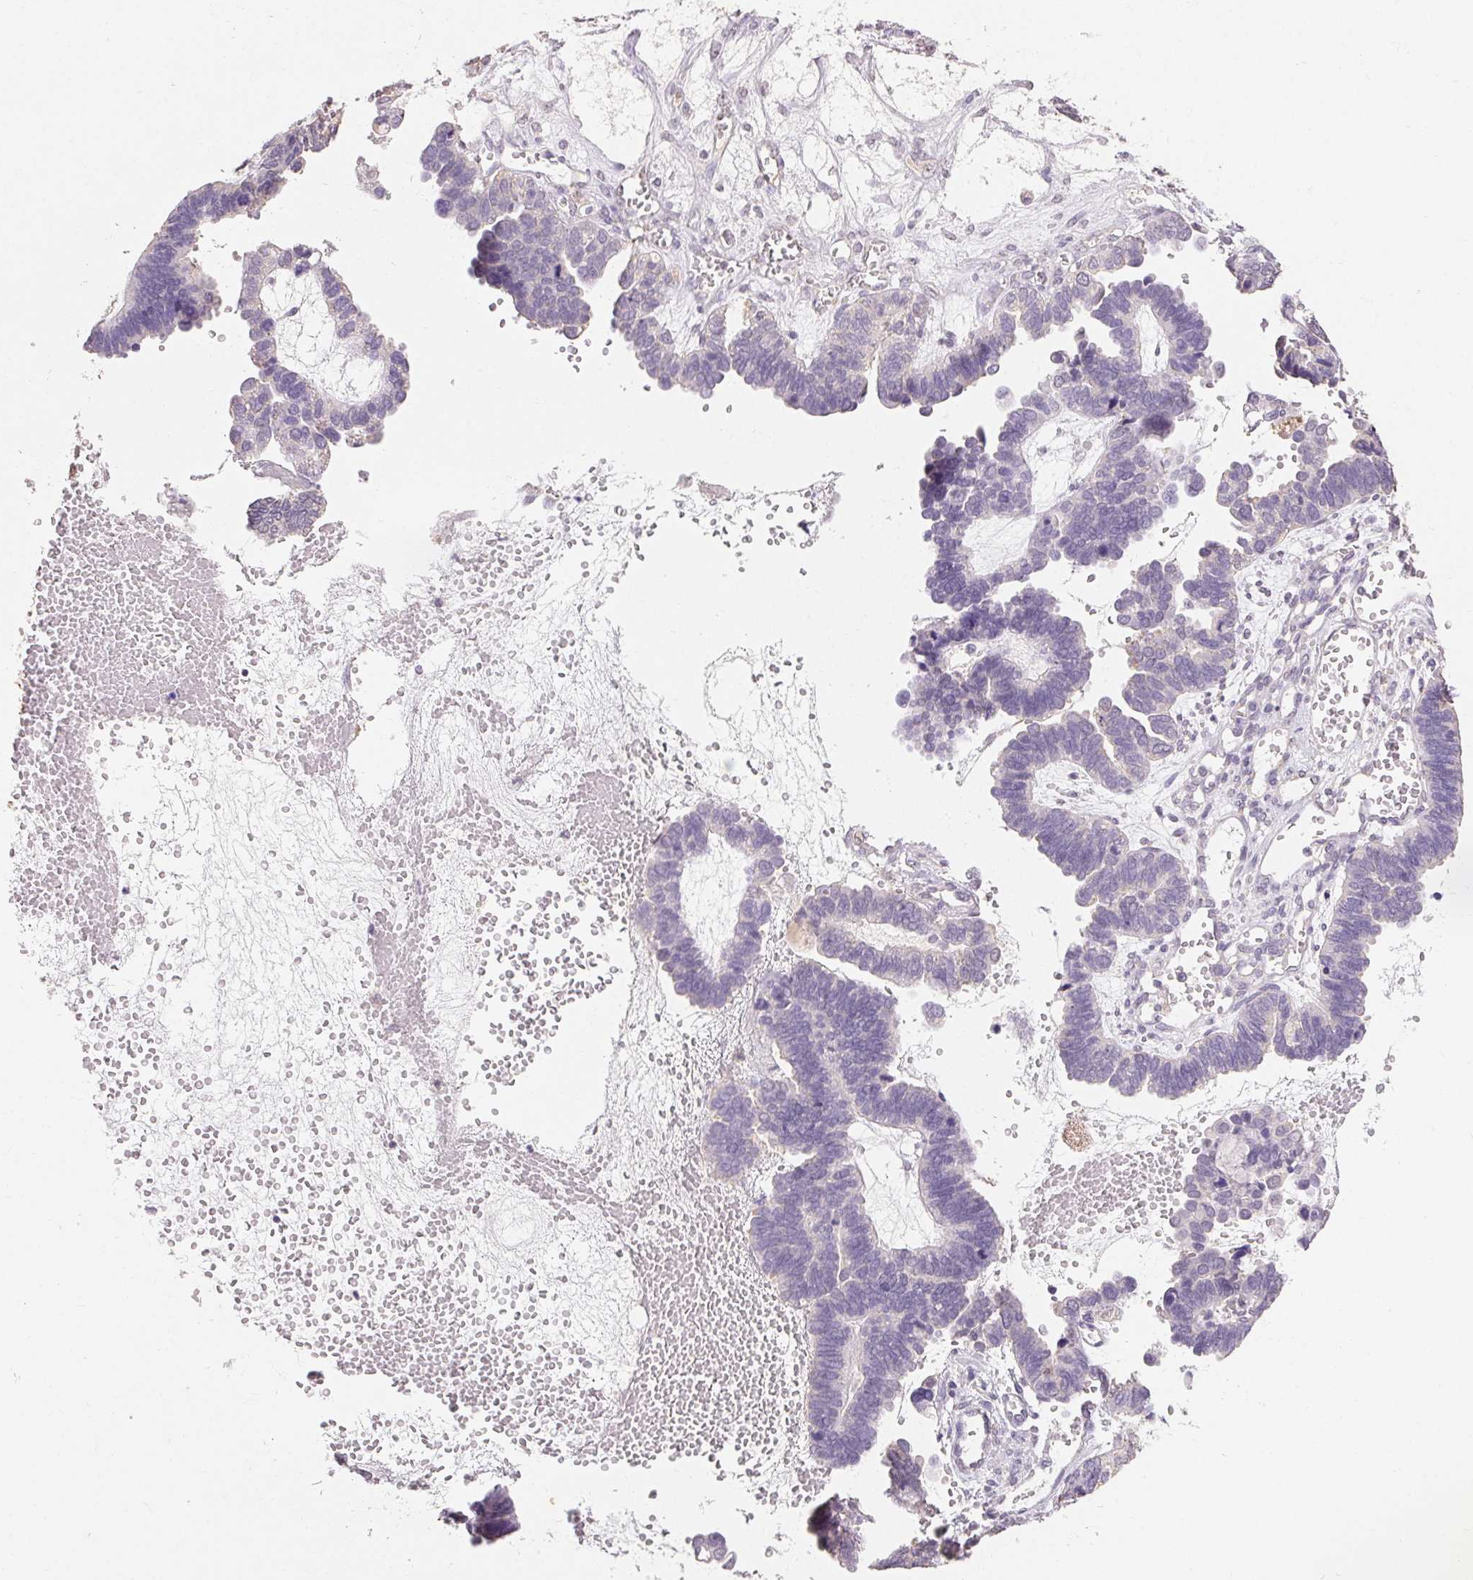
{"staining": {"intensity": "negative", "quantity": "none", "location": "none"}, "tissue": "ovarian cancer", "cell_type": "Tumor cells", "image_type": "cancer", "snomed": [{"axis": "morphology", "description": "Cystadenocarcinoma, serous, NOS"}, {"axis": "topography", "description": "Ovary"}], "caption": "Tumor cells show no significant positivity in ovarian cancer (serous cystadenocarcinoma). The staining is performed using DAB (3,3'-diaminobenzidine) brown chromogen with nuclei counter-stained in using hematoxylin.", "gene": "MAP7D2", "patient": {"sex": "female", "age": 51}}